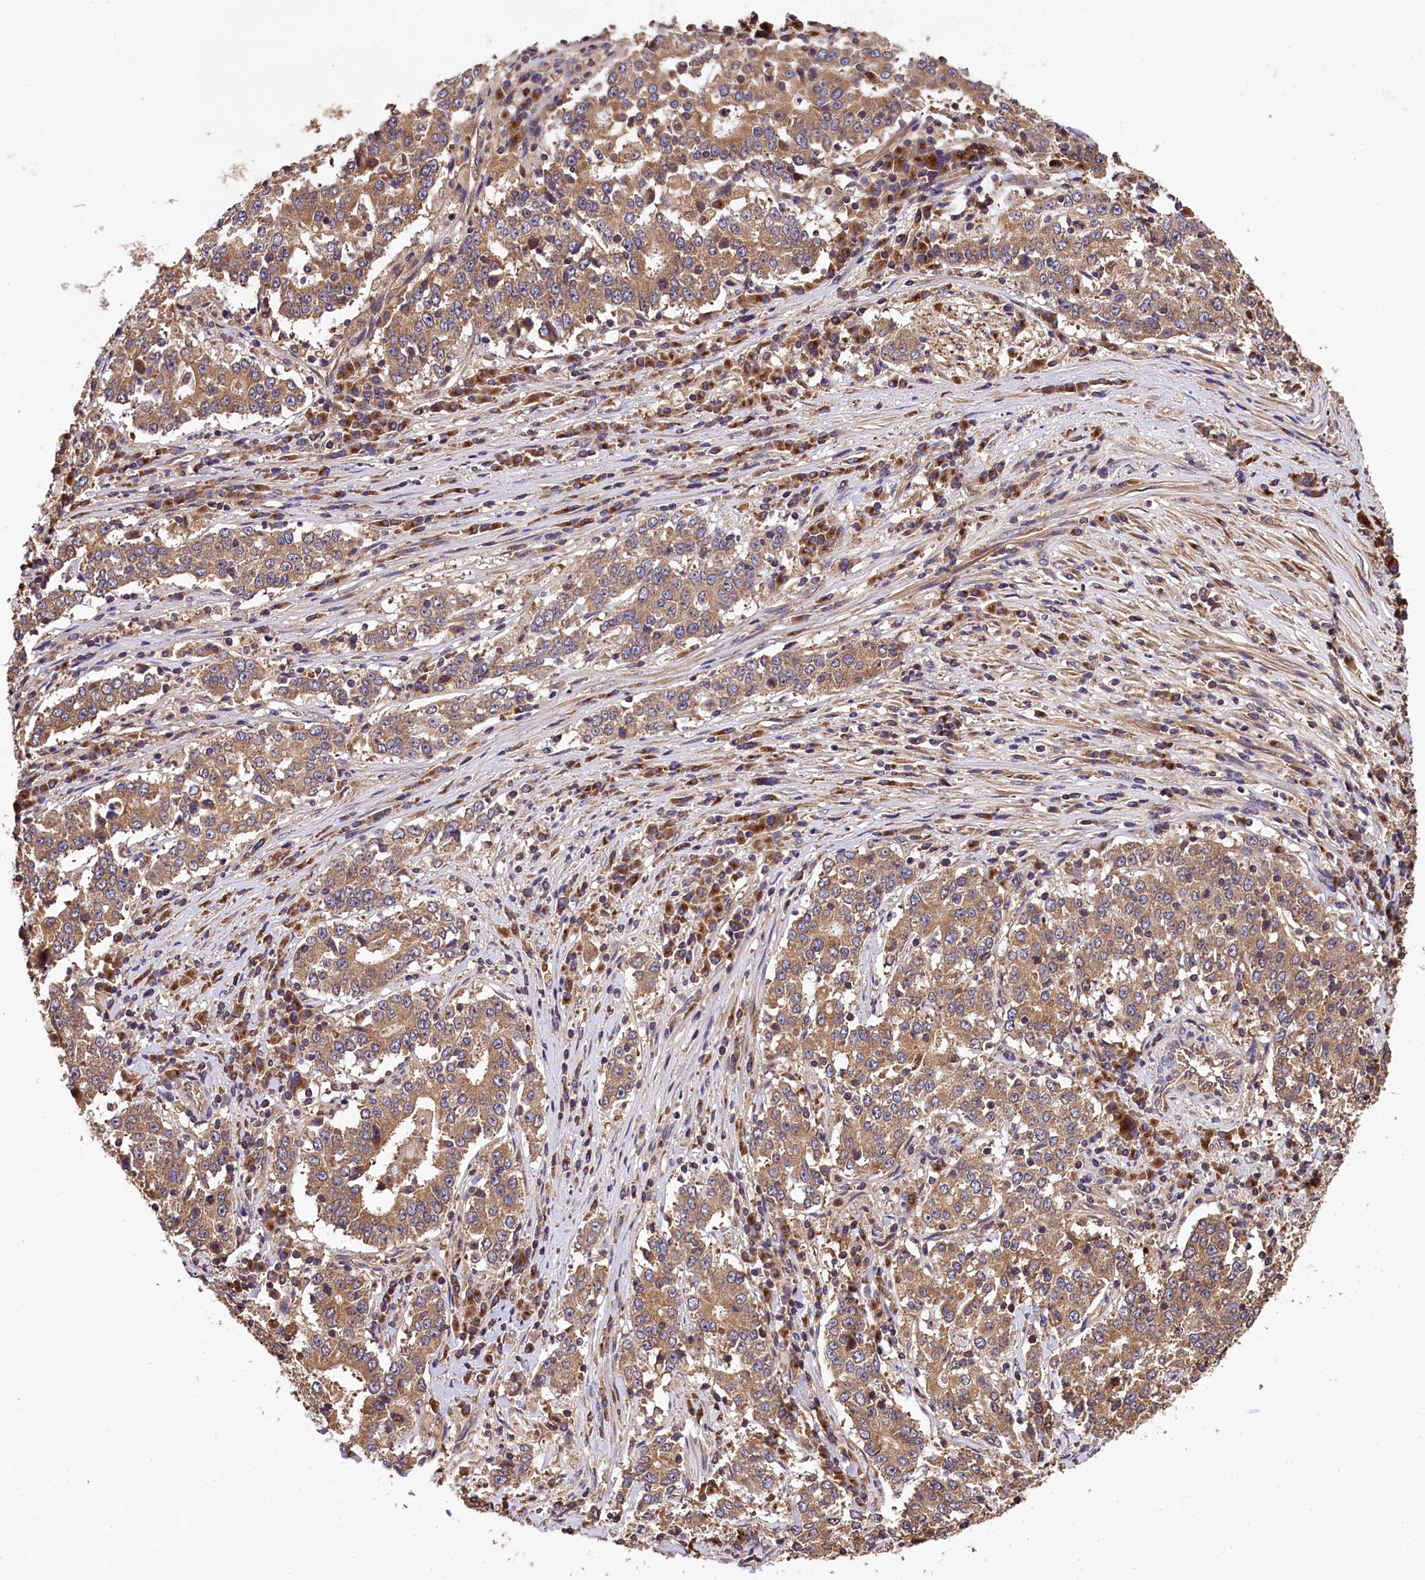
{"staining": {"intensity": "moderate", "quantity": ">75%", "location": "cytoplasmic/membranous"}, "tissue": "stomach cancer", "cell_type": "Tumor cells", "image_type": "cancer", "snomed": [{"axis": "morphology", "description": "Adenocarcinoma, NOS"}, {"axis": "topography", "description": "Stomach"}], "caption": "Immunohistochemistry of human adenocarcinoma (stomach) shows medium levels of moderate cytoplasmic/membranous expression in about >75% of tumor cells.", "gene": "KLC2", "patient": {"sex": "male", "age": 59}}